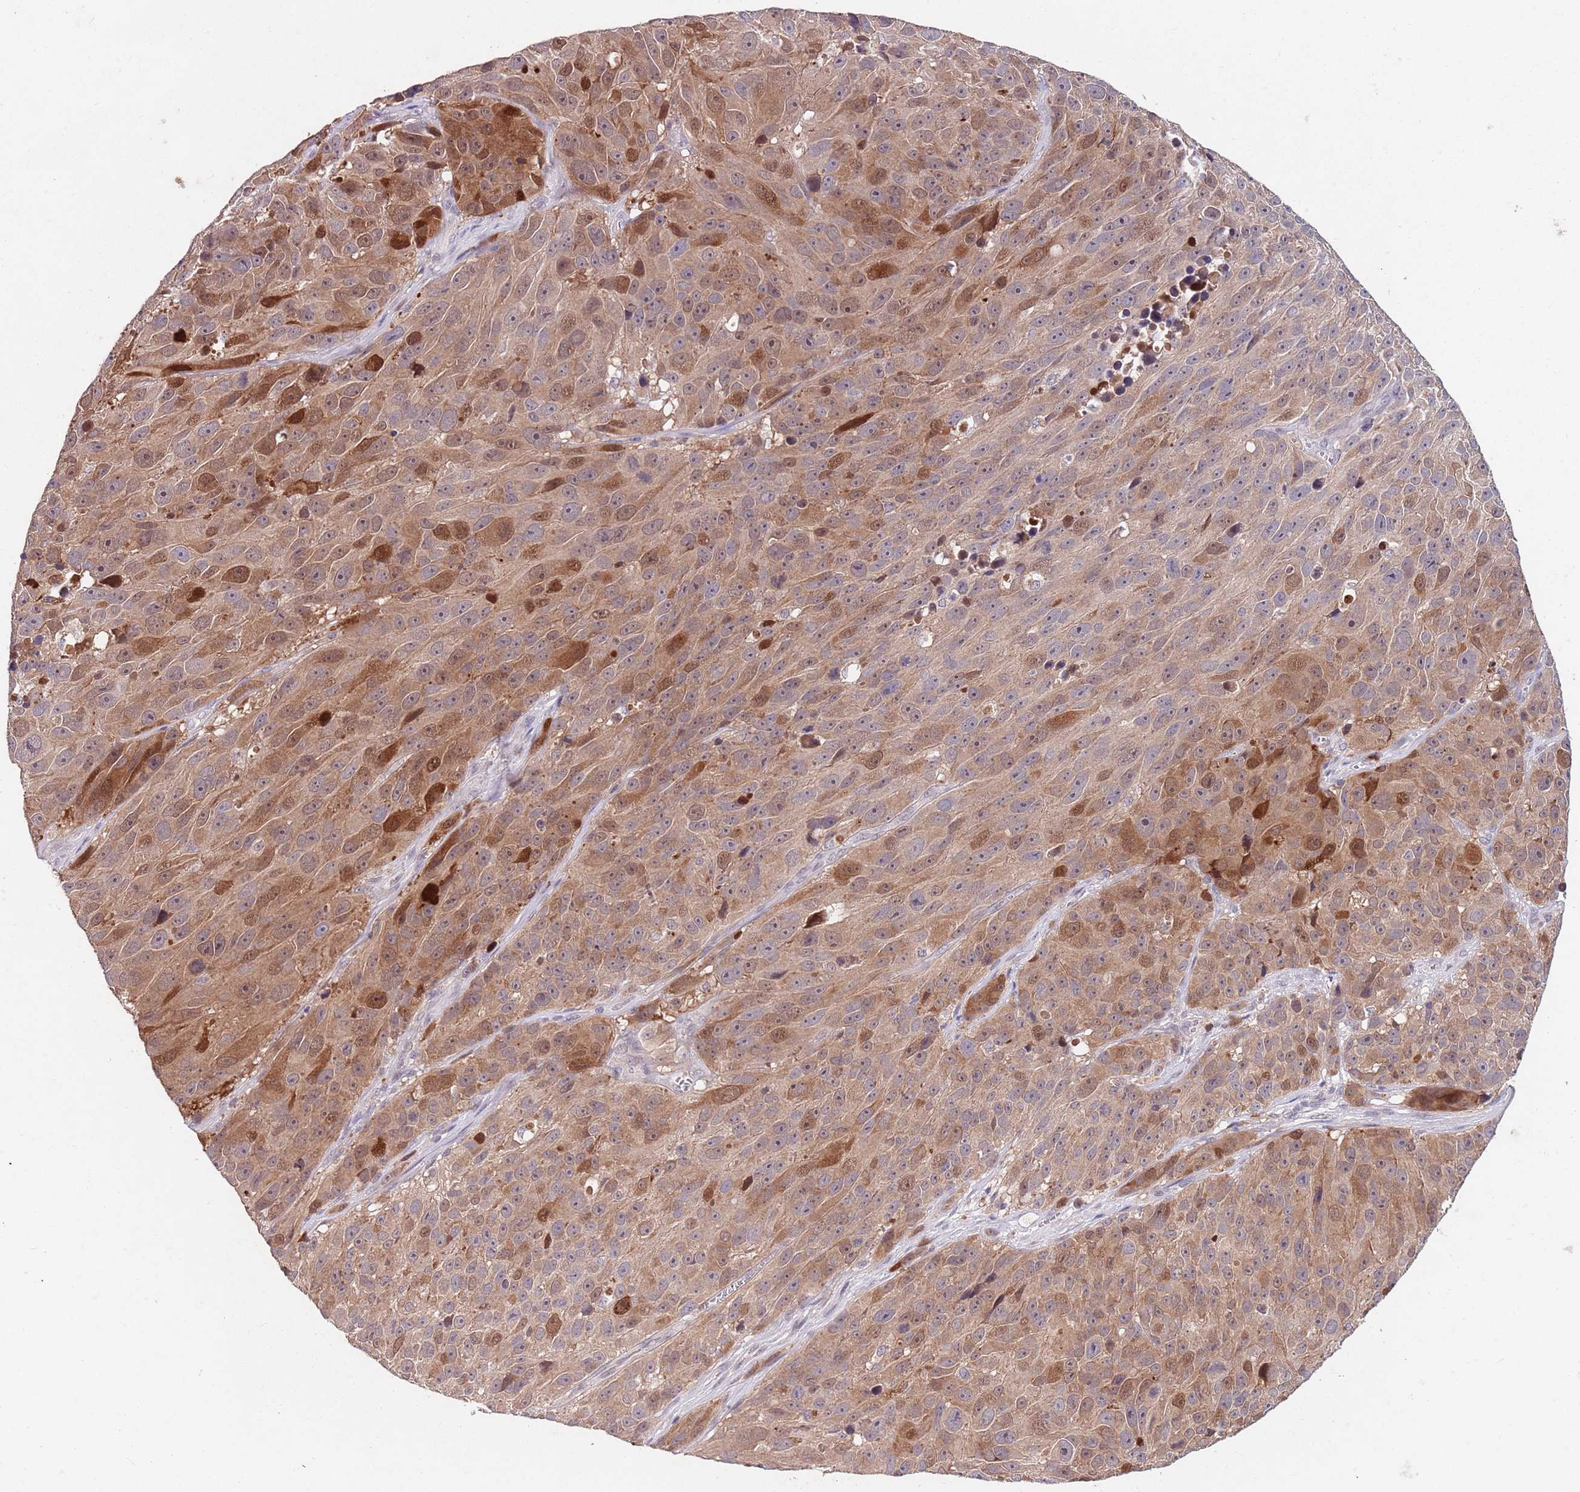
{"staining": {"intensity": "moderate", "quantity": "25%-75%", "location": "cytoplasmic/membranous,nuclear"}, "tissue": "melanoma", "cell_type": "Tumor cells", "image_type": "cancer", "snomed": [{"axis": "morphology", "description": "Malignant melanoma, NOS"}, {"axis": "topography", "description": "Skin"}], "caption": "Human malignant melanoma stained with a protein marker displays moderate staining in tumor cells.", "gene": "NRDE2", "patient": {"sex": "male", "age": 84}}